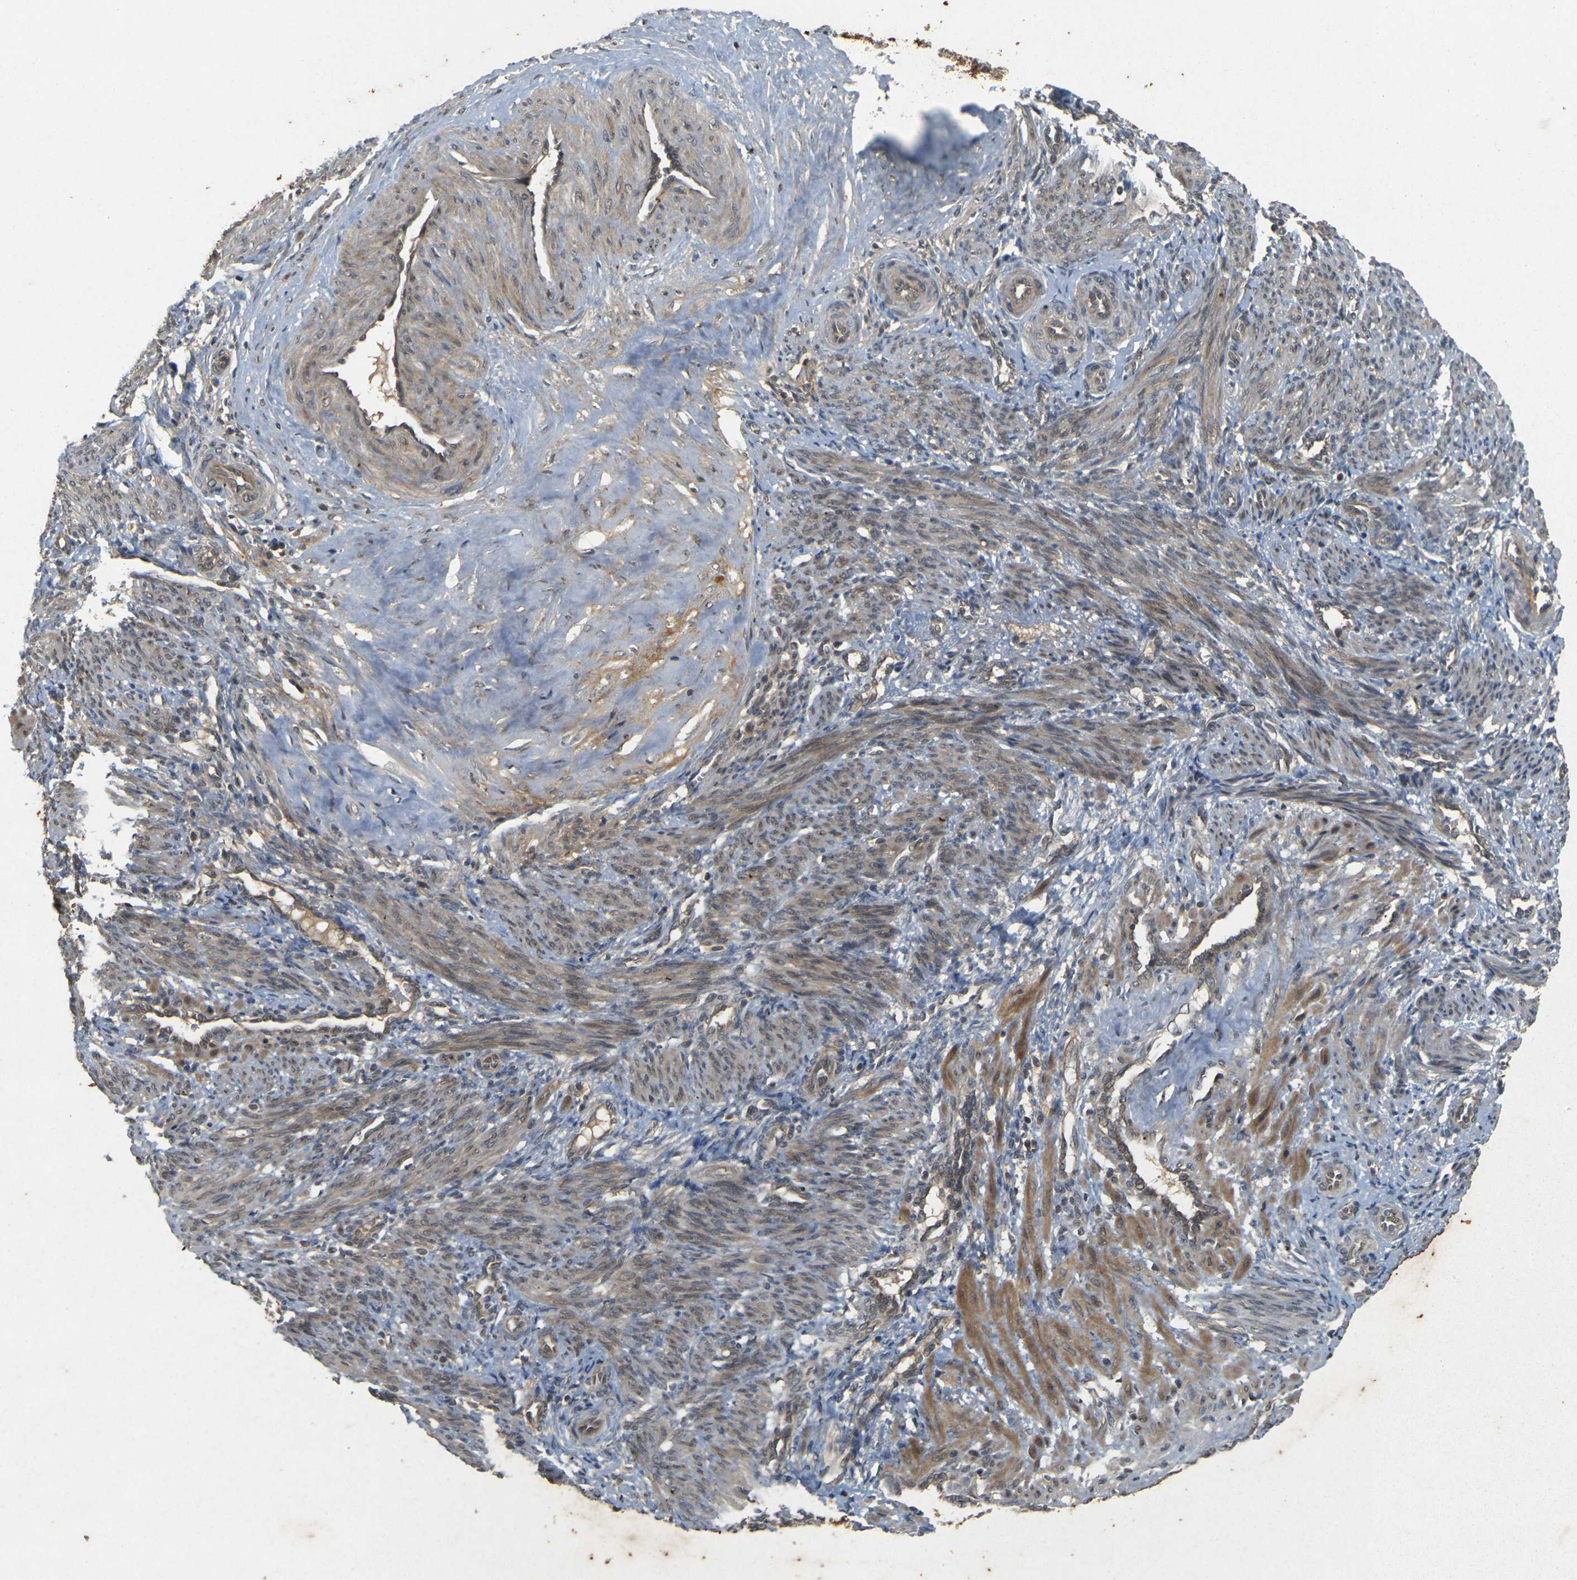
{"staining": {"intensity": "moderate", "quantity": ">75%", "location": "cytoplasmic/membranous"}, "tissue": "smooth muscle", "cell_type": "Smooth muscle cells", "image_type": "normal", "snomed": [{"axis": "morphology", "description": "Normal tissue, NOS"}, {"axis": "topography", "description": "Endometrium"}], "caption": "Protein staining of benign smooth muscle displays moderate cytoplasmic/membranous staining in about >75% of smooth muscle cells.", "gene": "ERN1", "patient": {"sex": "female", "age": 33}}